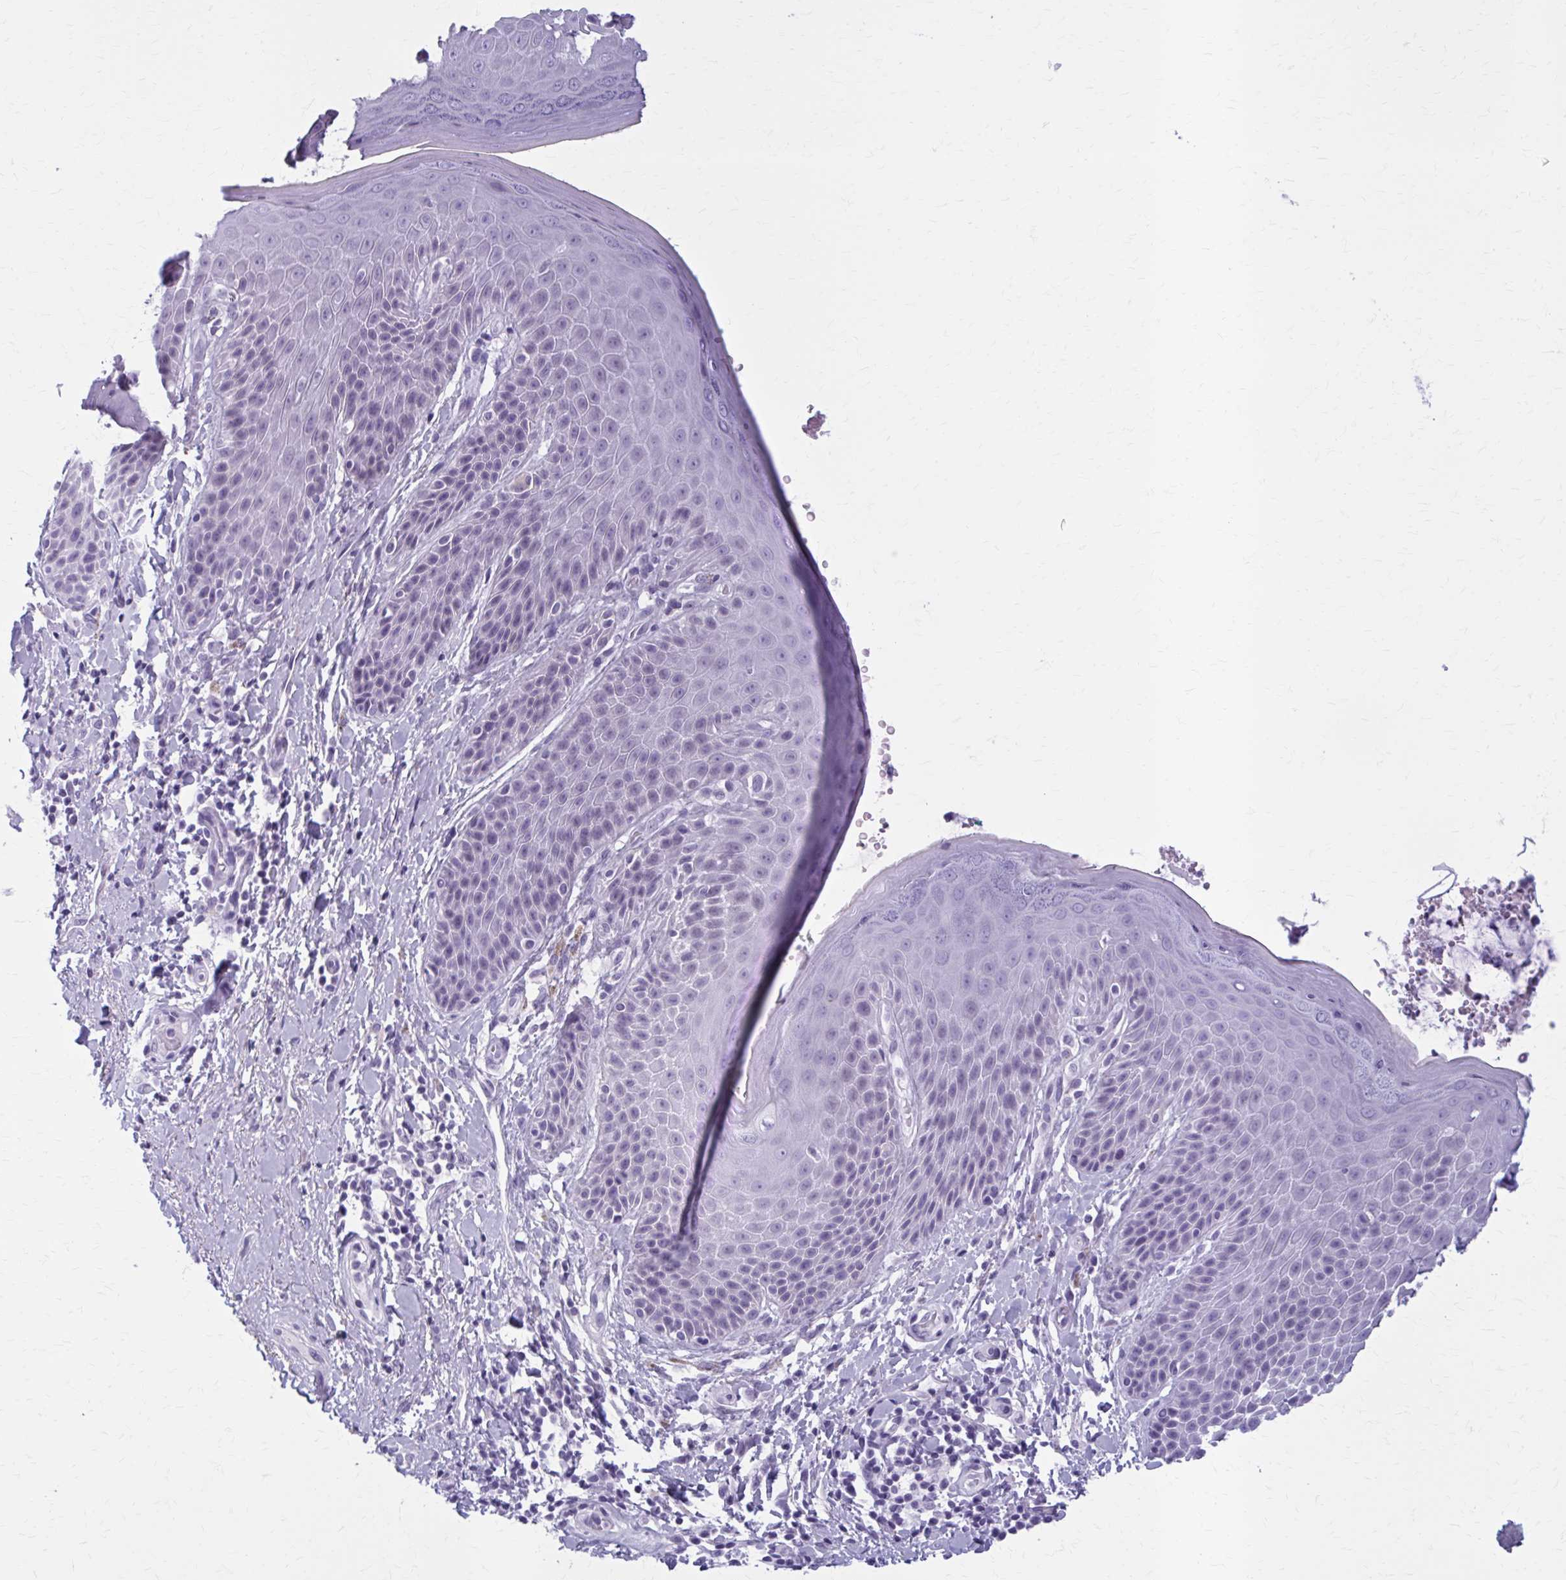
{"staining": {"intensity": "negative", "quantity": "none", "location": "none"}, "tissue": "skin", "cell_type": "Epidermal cells", "image_type": "normal", "snomed": [{"axis": "morphology", "description": "Normal tissue, NOS"}, {"axis": "topography", "description": "Anal"}, {"axis": "topography", "description": "Peripheral nerve tissue"}], "caption": "This is a histopathology image of IHC staining of unremarkable skin, which shows no expression in epidermal cells.", "gene": "ZDHHC7", "patient": {"sex": "male", "age": 51}}